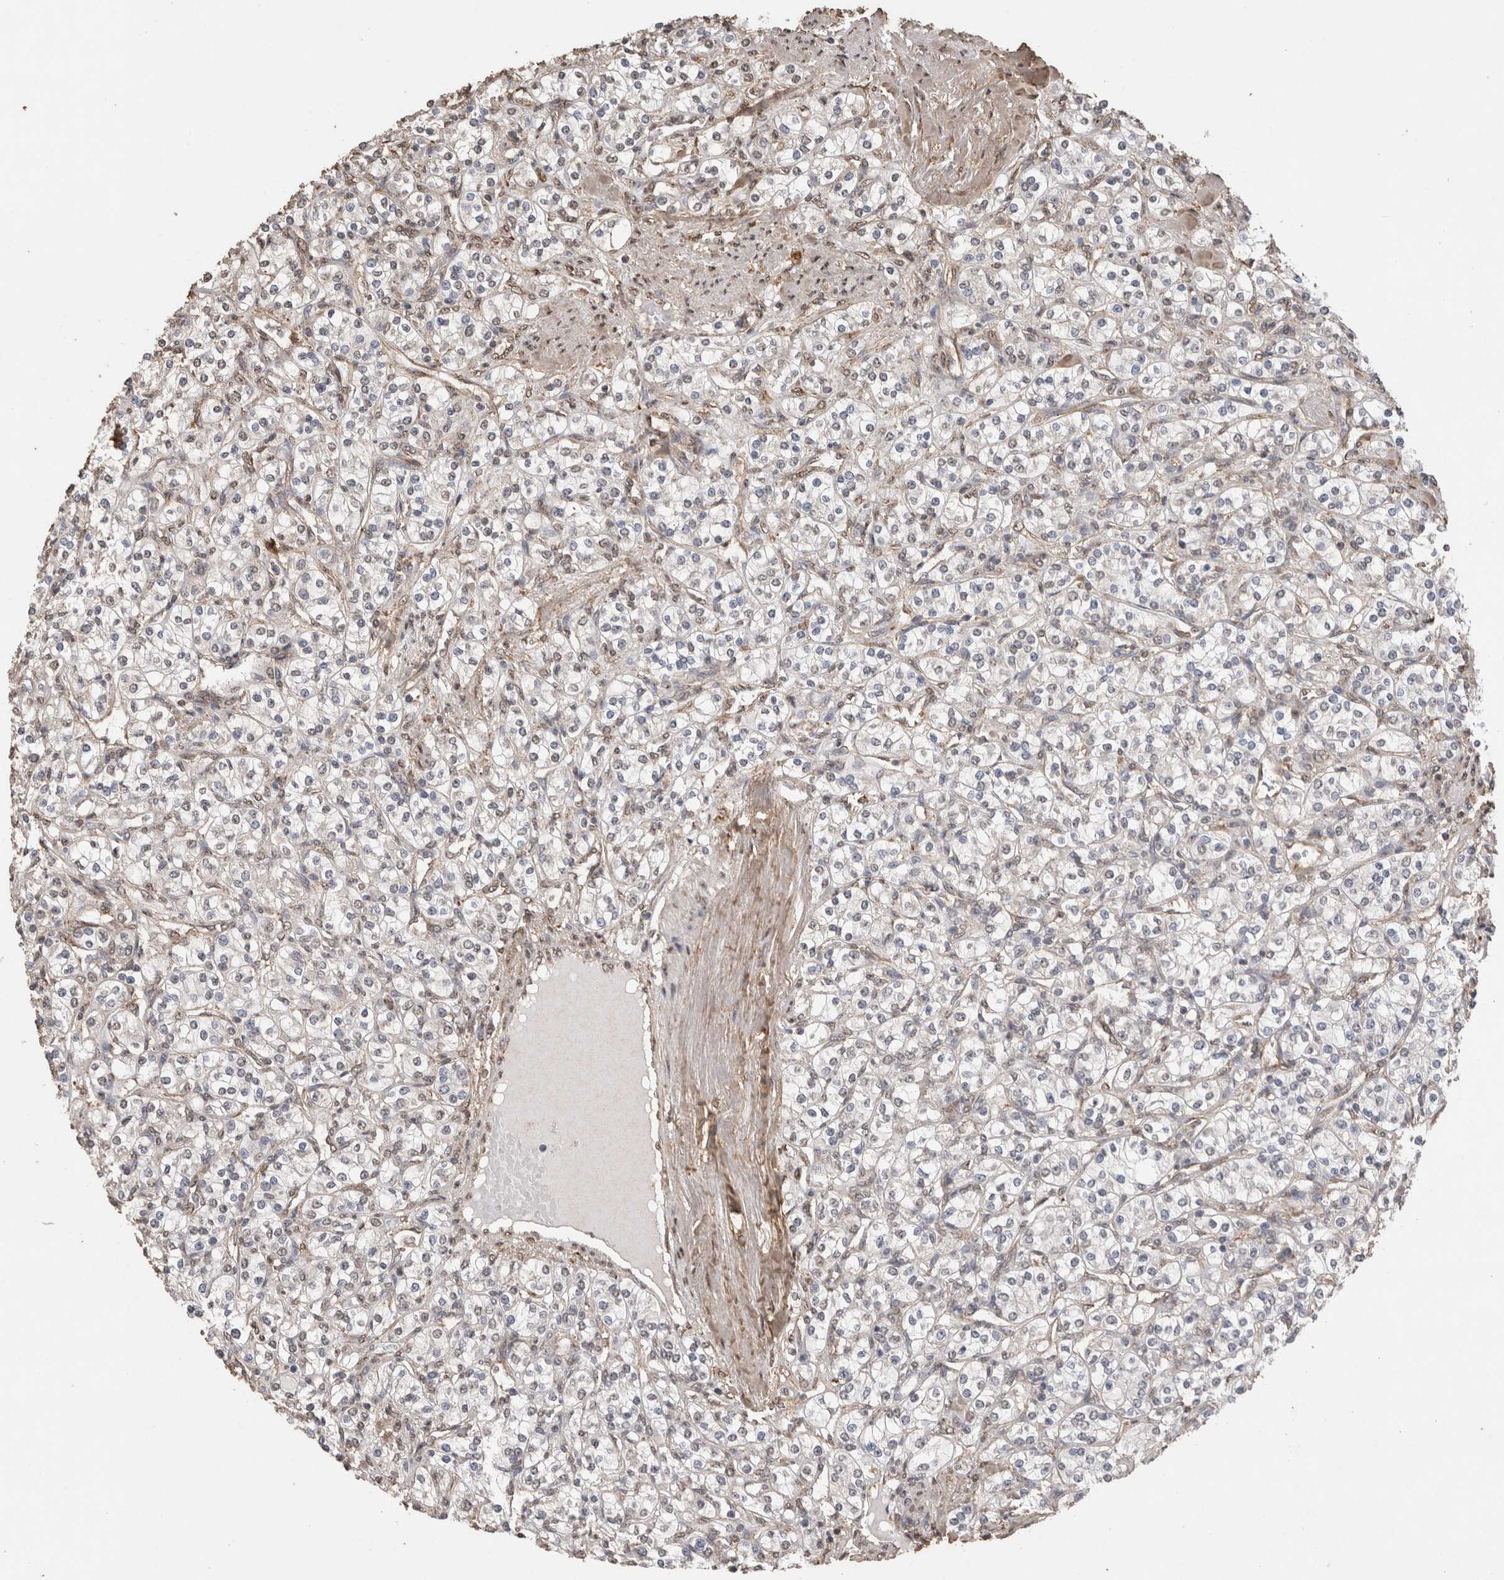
{"staining": {"intensity": "negative", "quantity": "none", "location": "none"}, "tissue": "renal cancer", "cell_type": "Tumor cells", "image_type": "cancer", "snomed": [{"axis": "morphology", "description": "Adenocarcinoma, NOS"}, {"axis": "topography", "description": "Kidney"}], "caption": "Renal adenocarcinoma stained for a protein using immunohistochemistry shows no positivity tumor cells.", "gene": "C1QTNF5", "patient": {"sex": "male", "age": 77}}